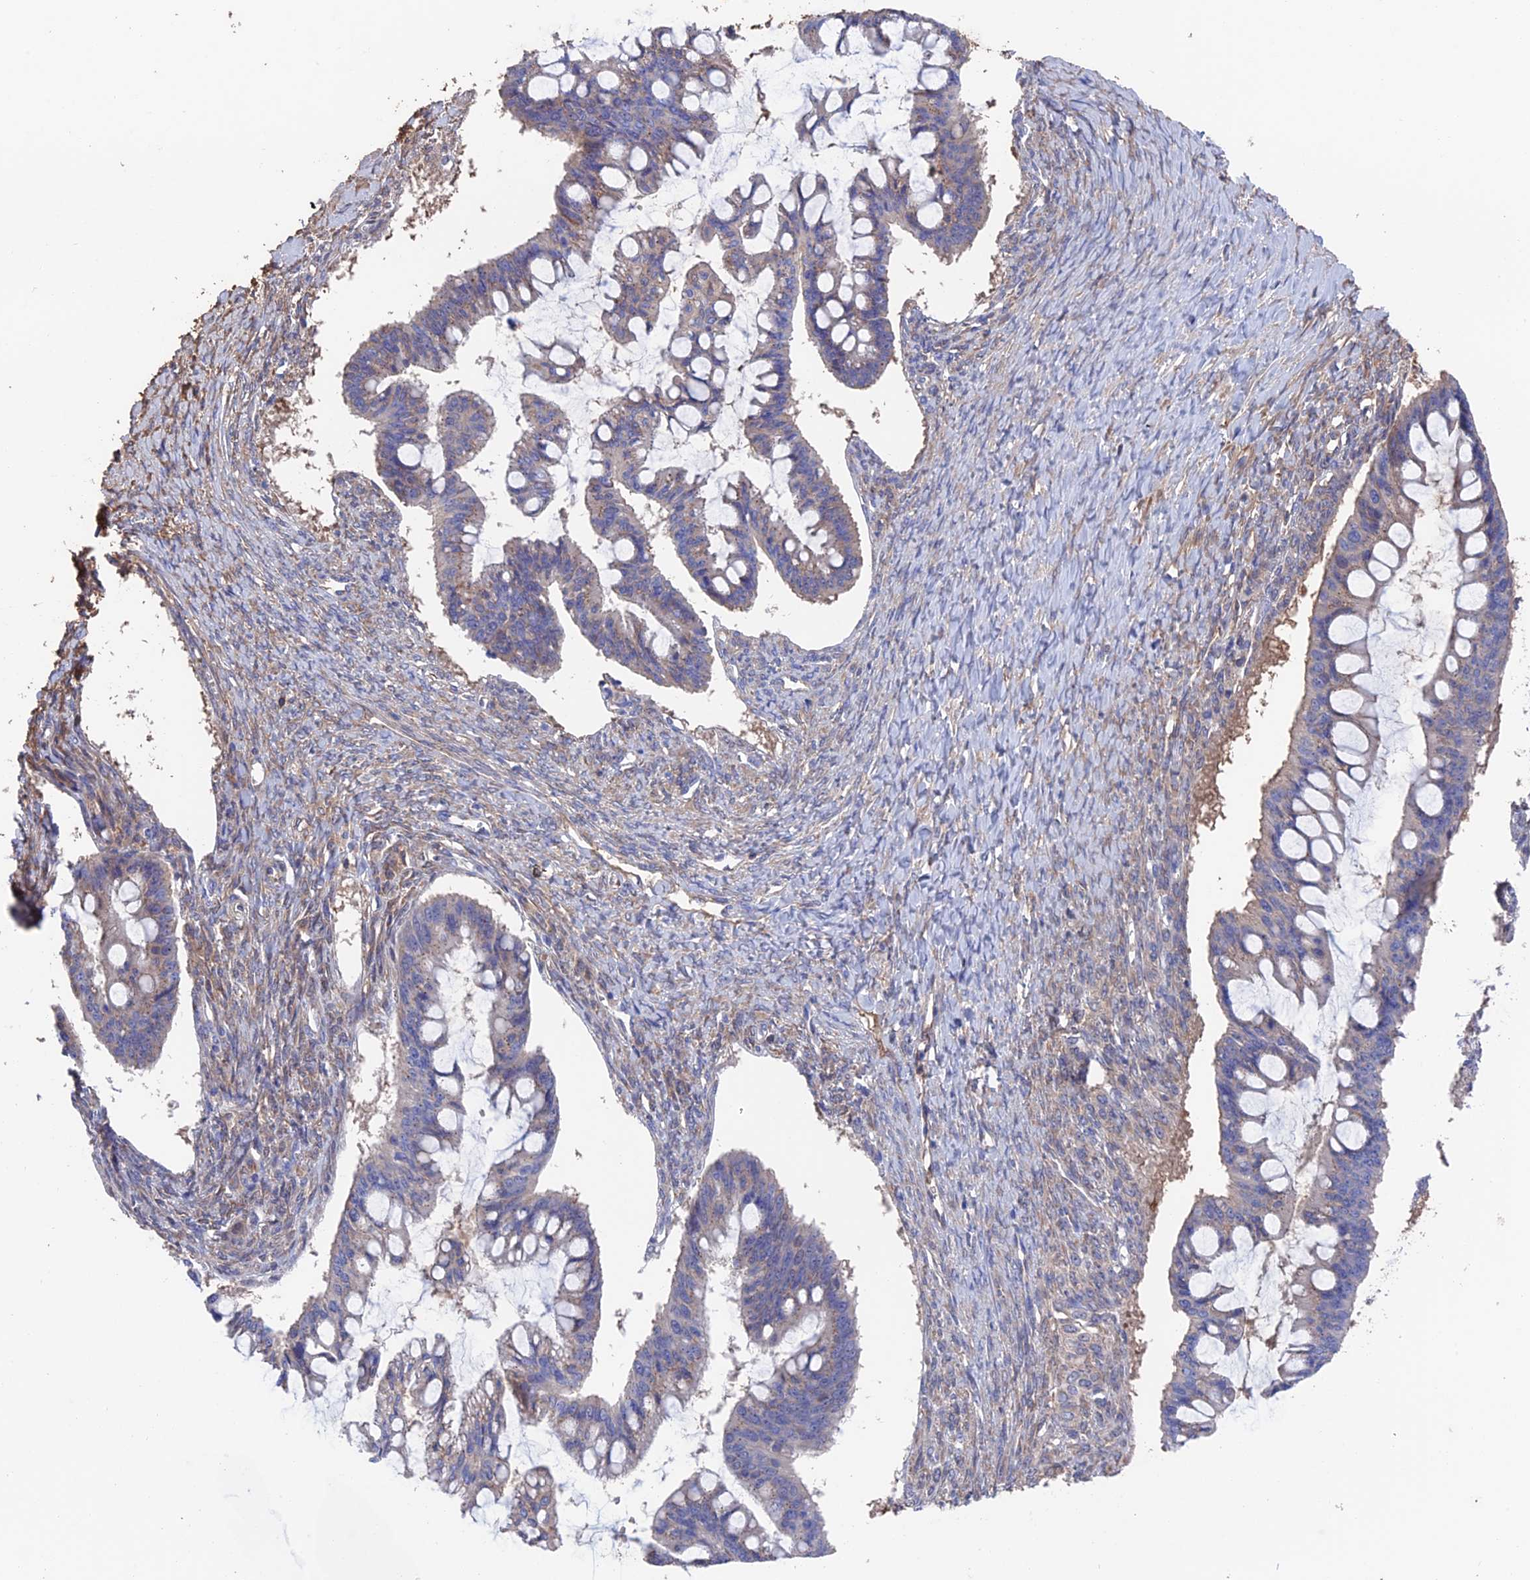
{"staining": {"intensity": "moderate", "quantity": "<25%", "location": "cytoplasmic/membranous"}, "tissue": "ovarian cancer", "cell_type": "Tumor cells", "image_type": "cancer", "snomed": [{"axis": "morphology", "description": "Cystadenocarcinoma, mucinous, NOS"}, {"axis": "topography", "description": "Ovary"}], "caption": "This histopathology image reveals IHC staining of human mucinous cystadenocarcinoma (ovarian), with low moderate cytoplasmic/membranous positivity in approximately <25% of tumor cells.", "gene": "HPF1", "patient": {"sex": "female", "age": 73}}